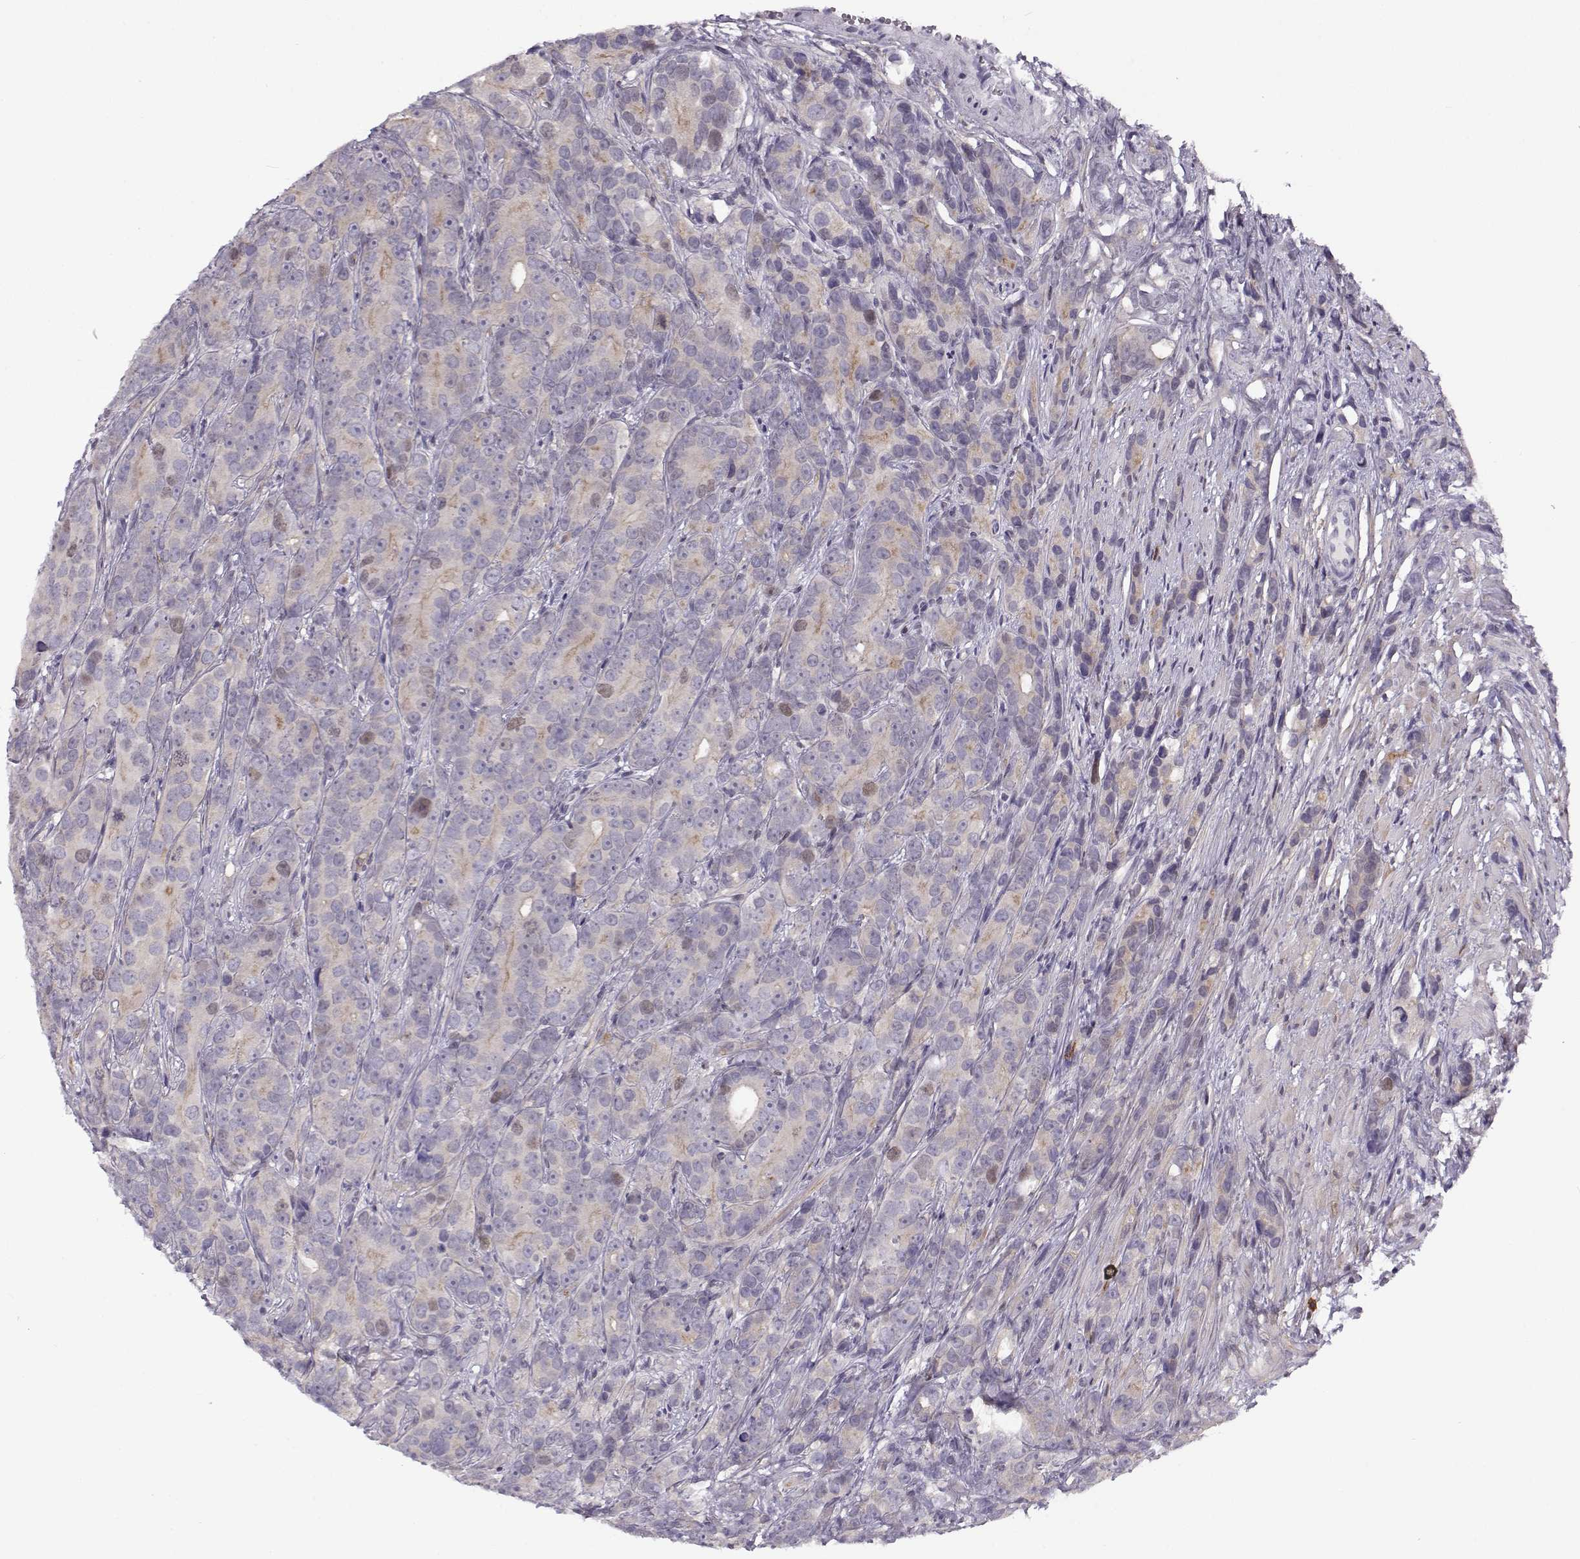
{"staining": {"intensity": "negative", "quantity": "none", "location": "none"}, "tissue": "prostate cancer", "cell_type": "Tumor cells", "image_type": "cancer", "snomed": [{"axis": "morphology", "description": "Adenocarcinoma, High grade"}, {"axis": "topography", "description": "Prostate"}], "caption": "High magnification brightfield microscopy of prostate cancer (high-grade adenocarcinoma) stained with DAB (brown) and counterstained with hematoxylin (blue): tumor cells show no significant staining. (Stains: DAB (3,3'-diaminobenzidine) IHC with hematoxylin counter stain, Microscopy: brightfield microscopy at high magnification).", "gene": "BACH1", "patient": {"sex": "male", "age": 90}}